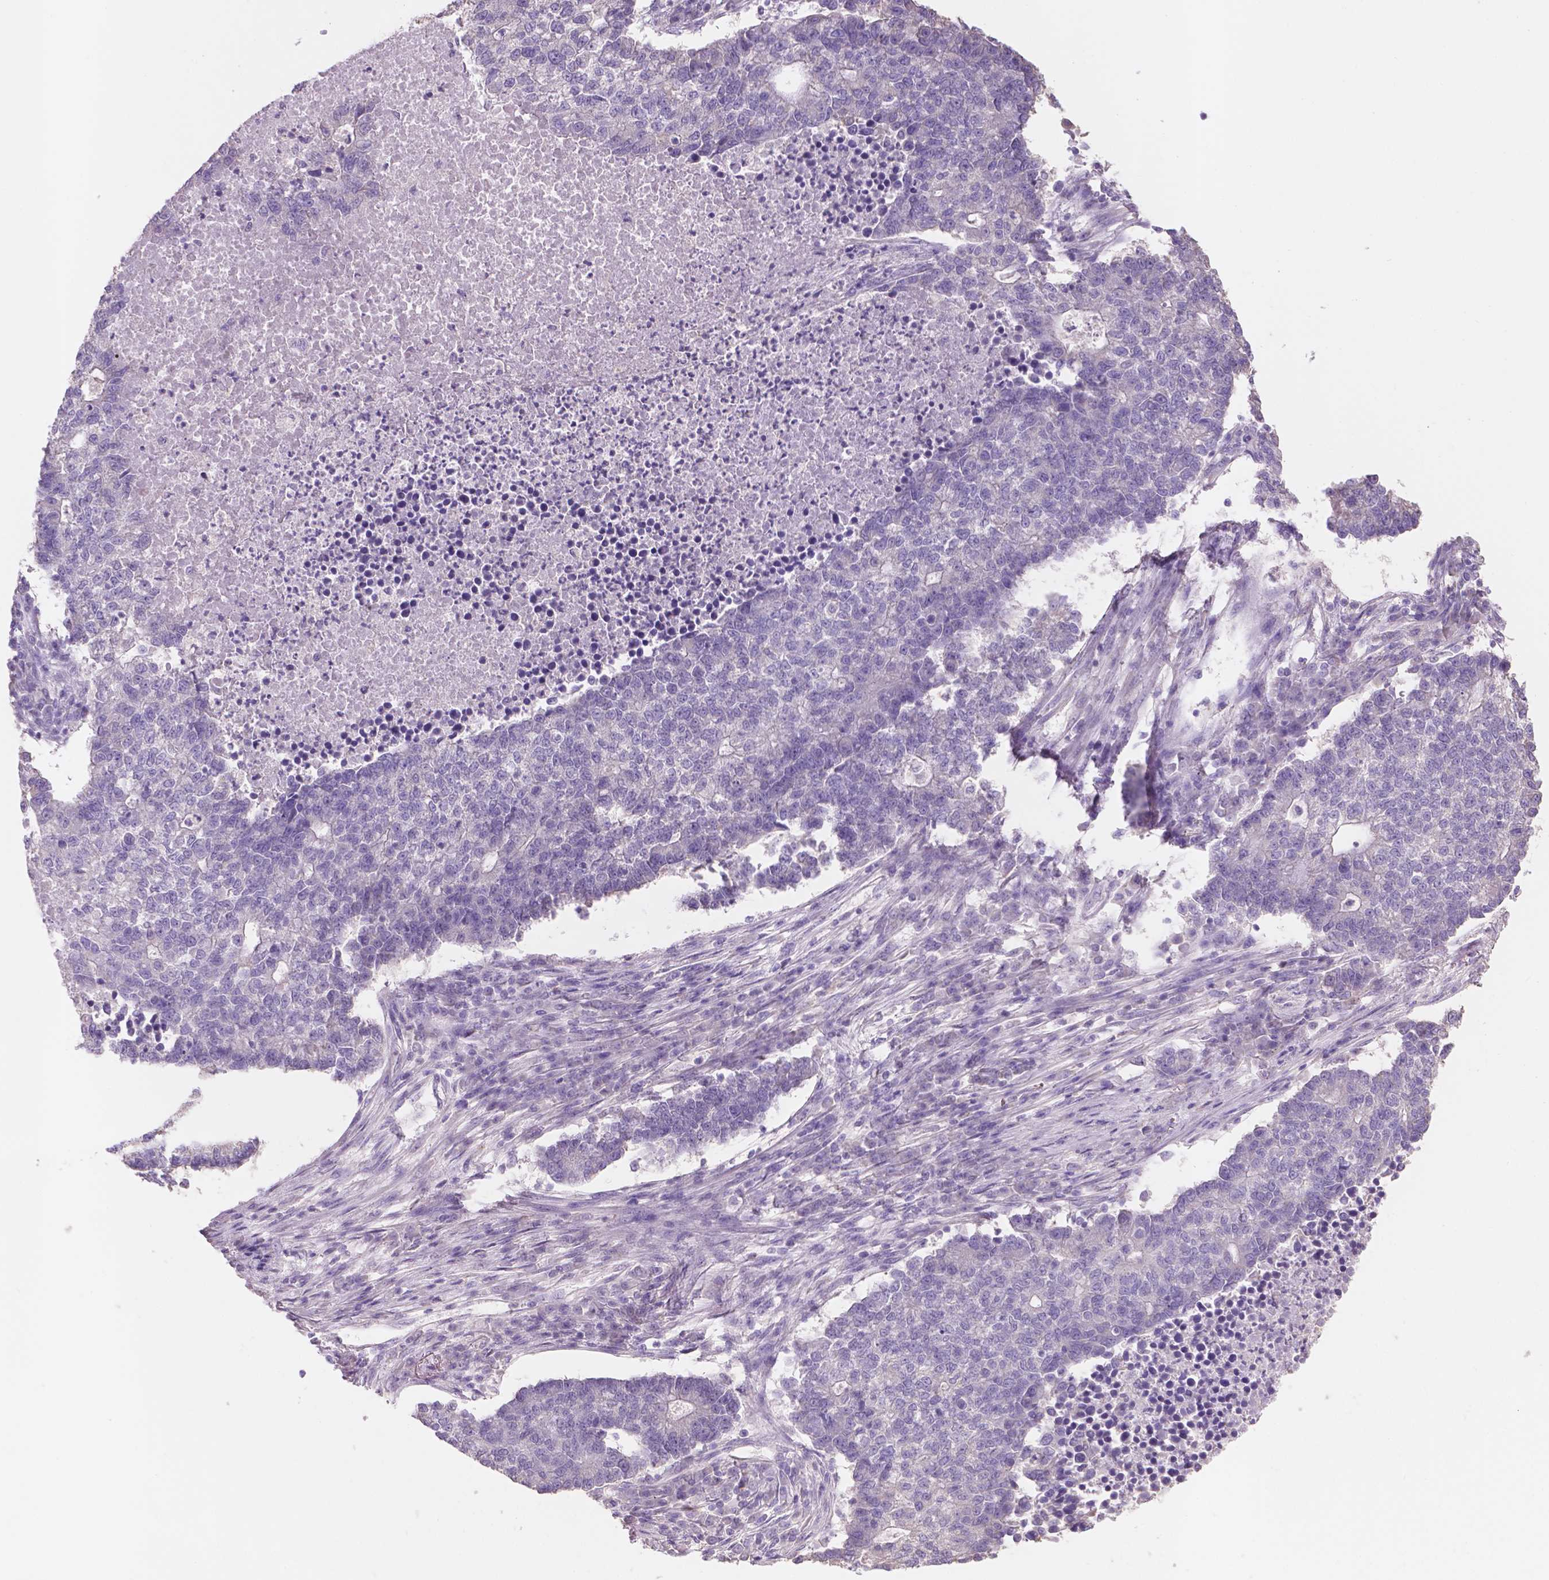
{"staining": {"intensity": "negative", "quantity": "none", "location": "none"}, "tissue": "lung cancer", "cell_type": "Tumor cells", "image_type": "cancer", "snomed": [{"axis": "morphology", "description": "Adenocarcinoma, NOS"}, {"axis": "topography", "description": "Lung"}], "caption": "Protein analysis of lung adenocarcinoma displays no significant staining in tumor cells.", "gene": "SBSN", "patient": {"sex": "male", "age": 57}}